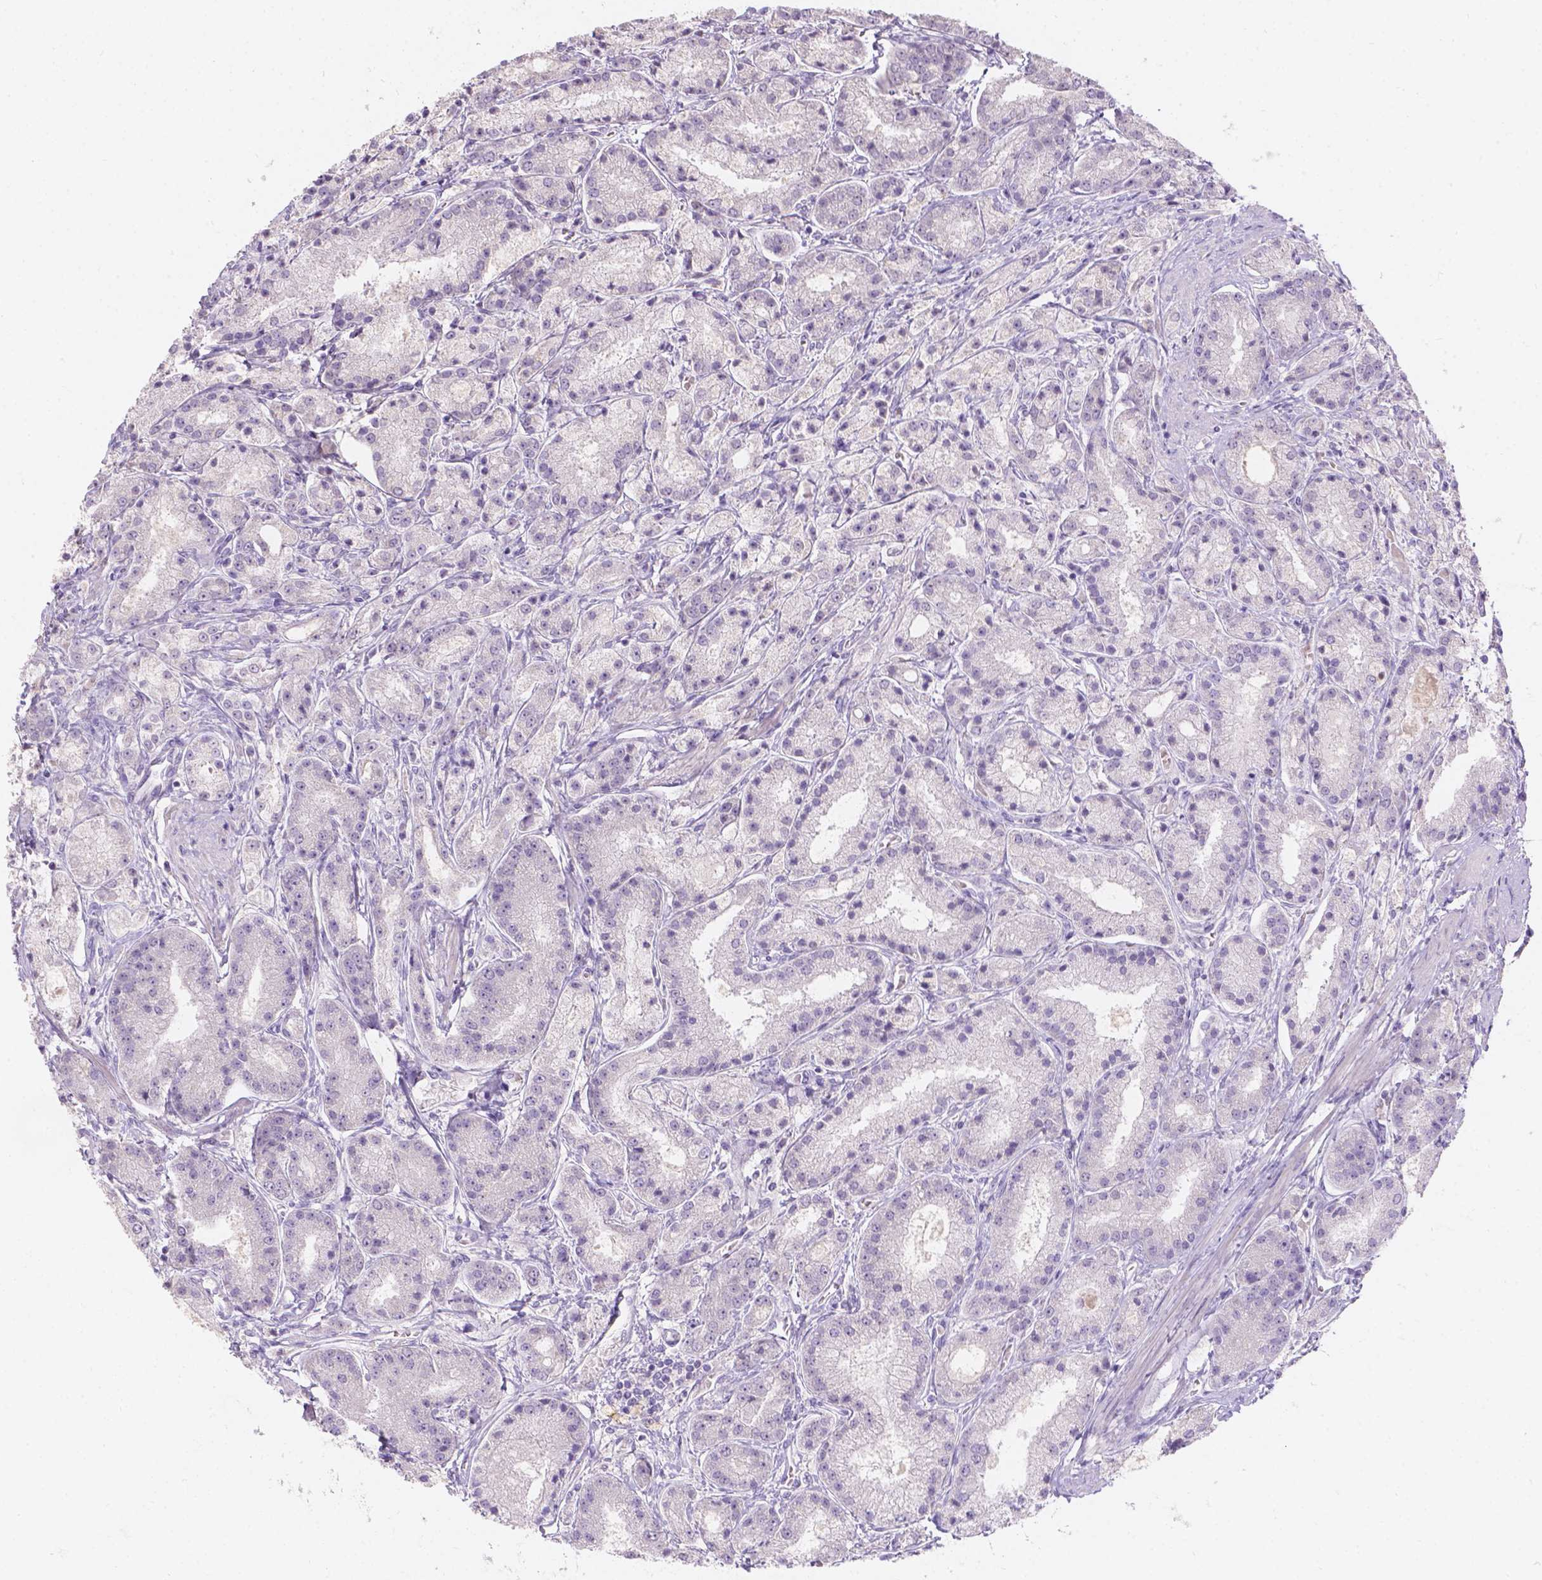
{"staining": {"intensity": "negative", "quantity": "none", "location": "none"}, "tissue": "prostate cancer", "cell_type": "Tumor cells", "image_type": "cancer", "snomed": [{"axis": "morphology", "description": "Adenocarcinoma, High grade"}, {"axis": "topography", "description": "Prostate"}], "caption": "IHC of prostate high-grade adenocarcinoma shows no expression in tumor cells.", "gene": "DCAF4L1", "patient": {"sex": "male", "age": 67}}